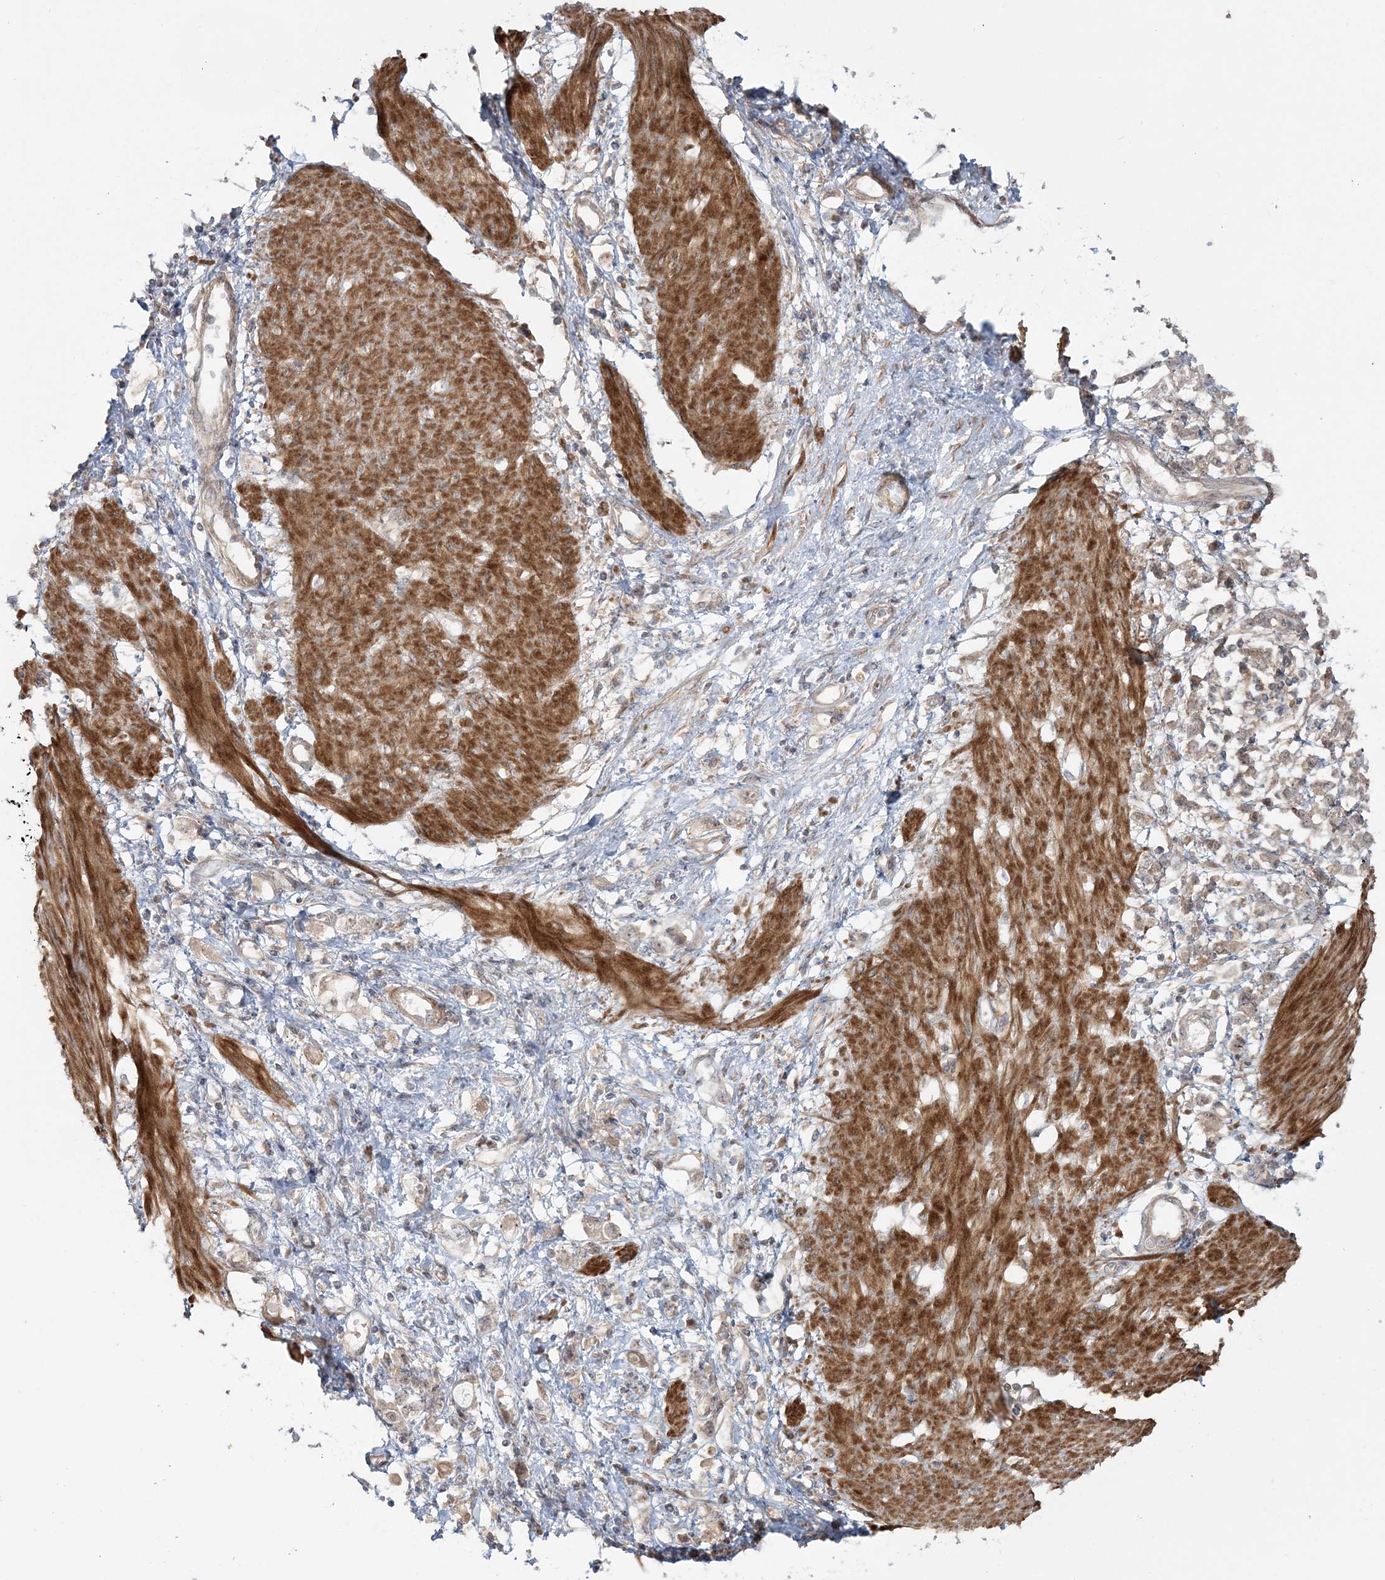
{"staining": {"intensity": "weak", "quantity": "<25%", "location": "cytoplasmic/membranous"}, "tissue": "stomach cancer", "cell_type": "Tumor cells", "image_type": "cancer", "snomed": [{"axis": "morphology", "description": "Adenocarcinoma, NOS"}, {"axis": "topography", "description": "Stomach"}], "caption": "The immunohistochemistry micrograph has no significant expression in tumor cells of stomach cancer tissue.", "gene": "MOCS2", "patient": {"sex": "female", "age": 76}}